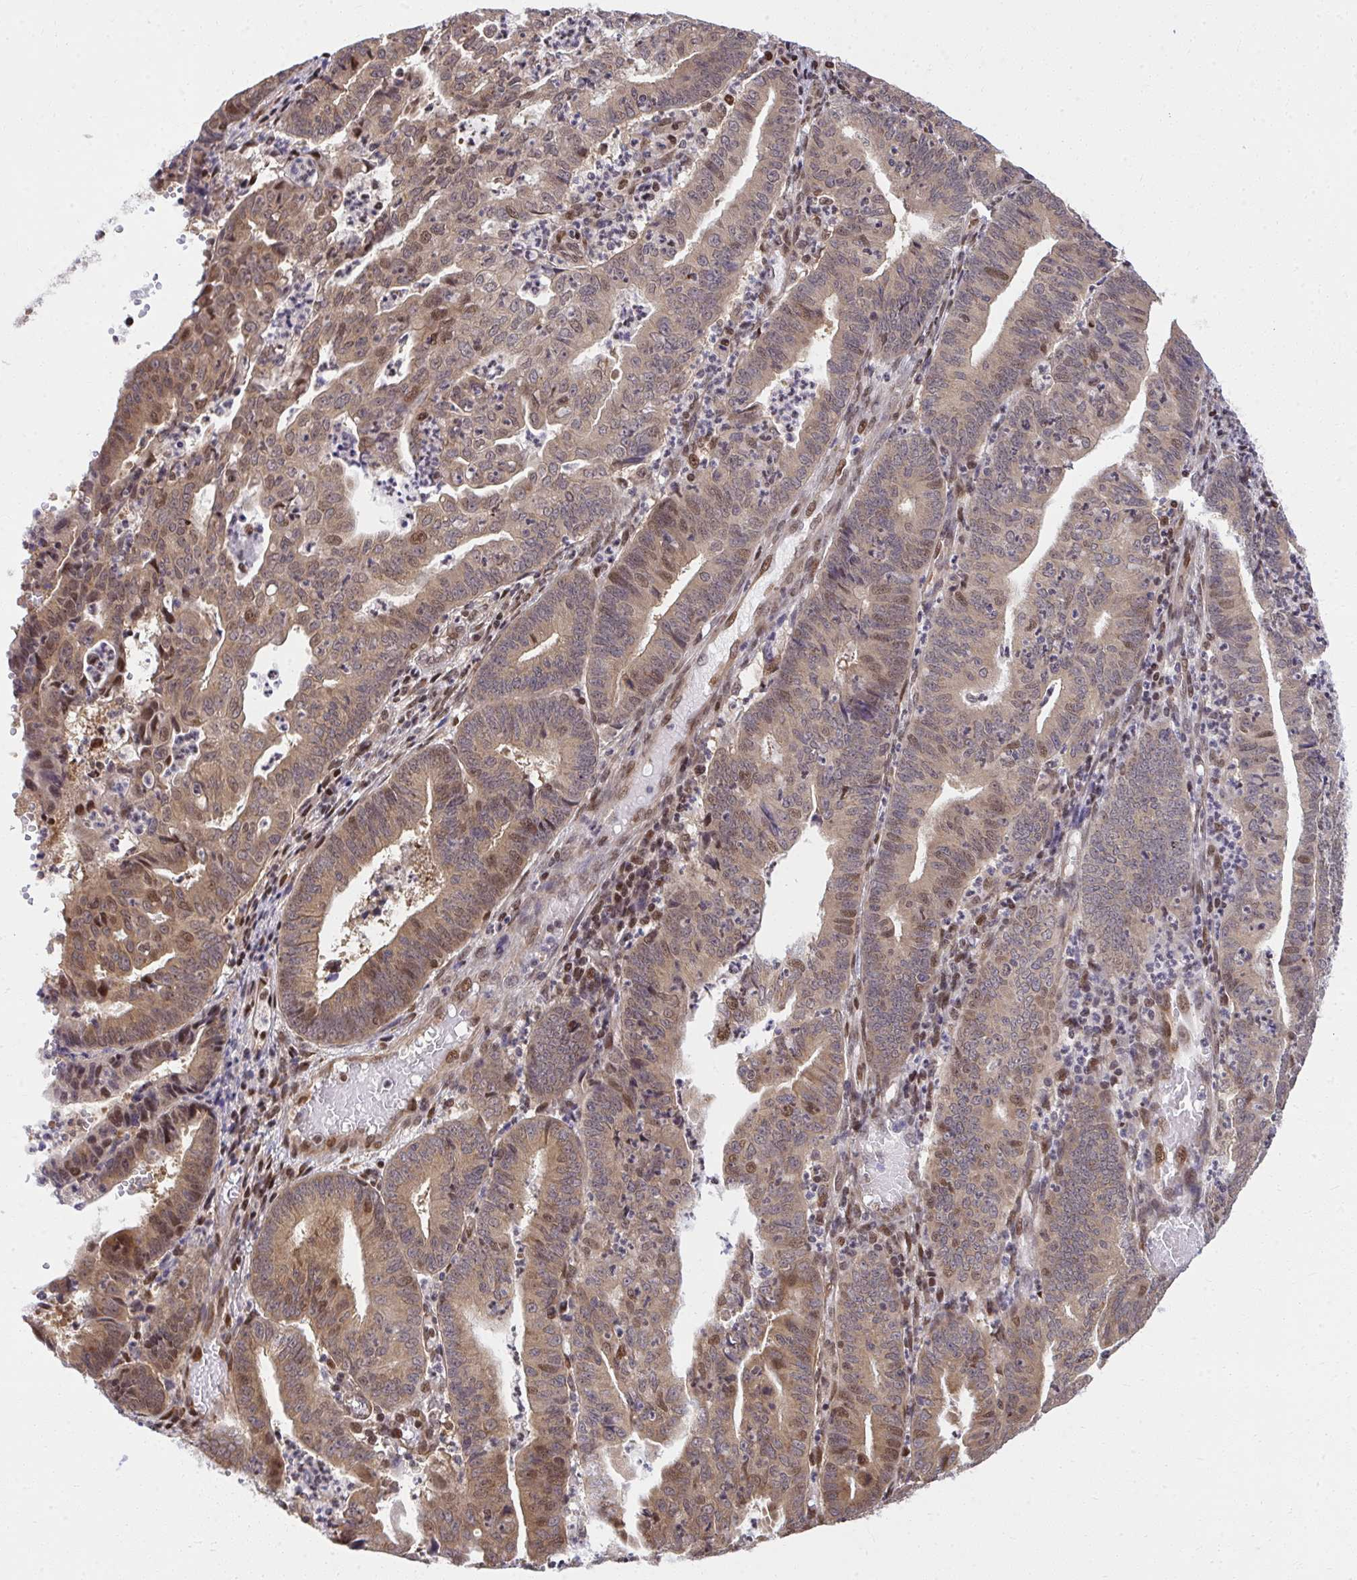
{"staining": {"intensity": "moderate", "quantity": ">75%", "location": "cytoplasmic/membranous,nuclear"}, "tissue": "endometrial cancer", "cell_type": "Tumor cells", "image_type": "cancer", "snomed": [{"axis": "morphology", "description": "Adenocarcinoma, NOS"}, {"axis": "topography", "description": "Endometrium"}], "caption": "This photomicrograph reveals IHC staining of endometrial adenocarcinoma, with medium moderate cytoplasmic/membranous and nuclear positivity in about >75% of tumor cells.", "gene": "PIGY", "patient": {"sex": "female", "age": 60}}